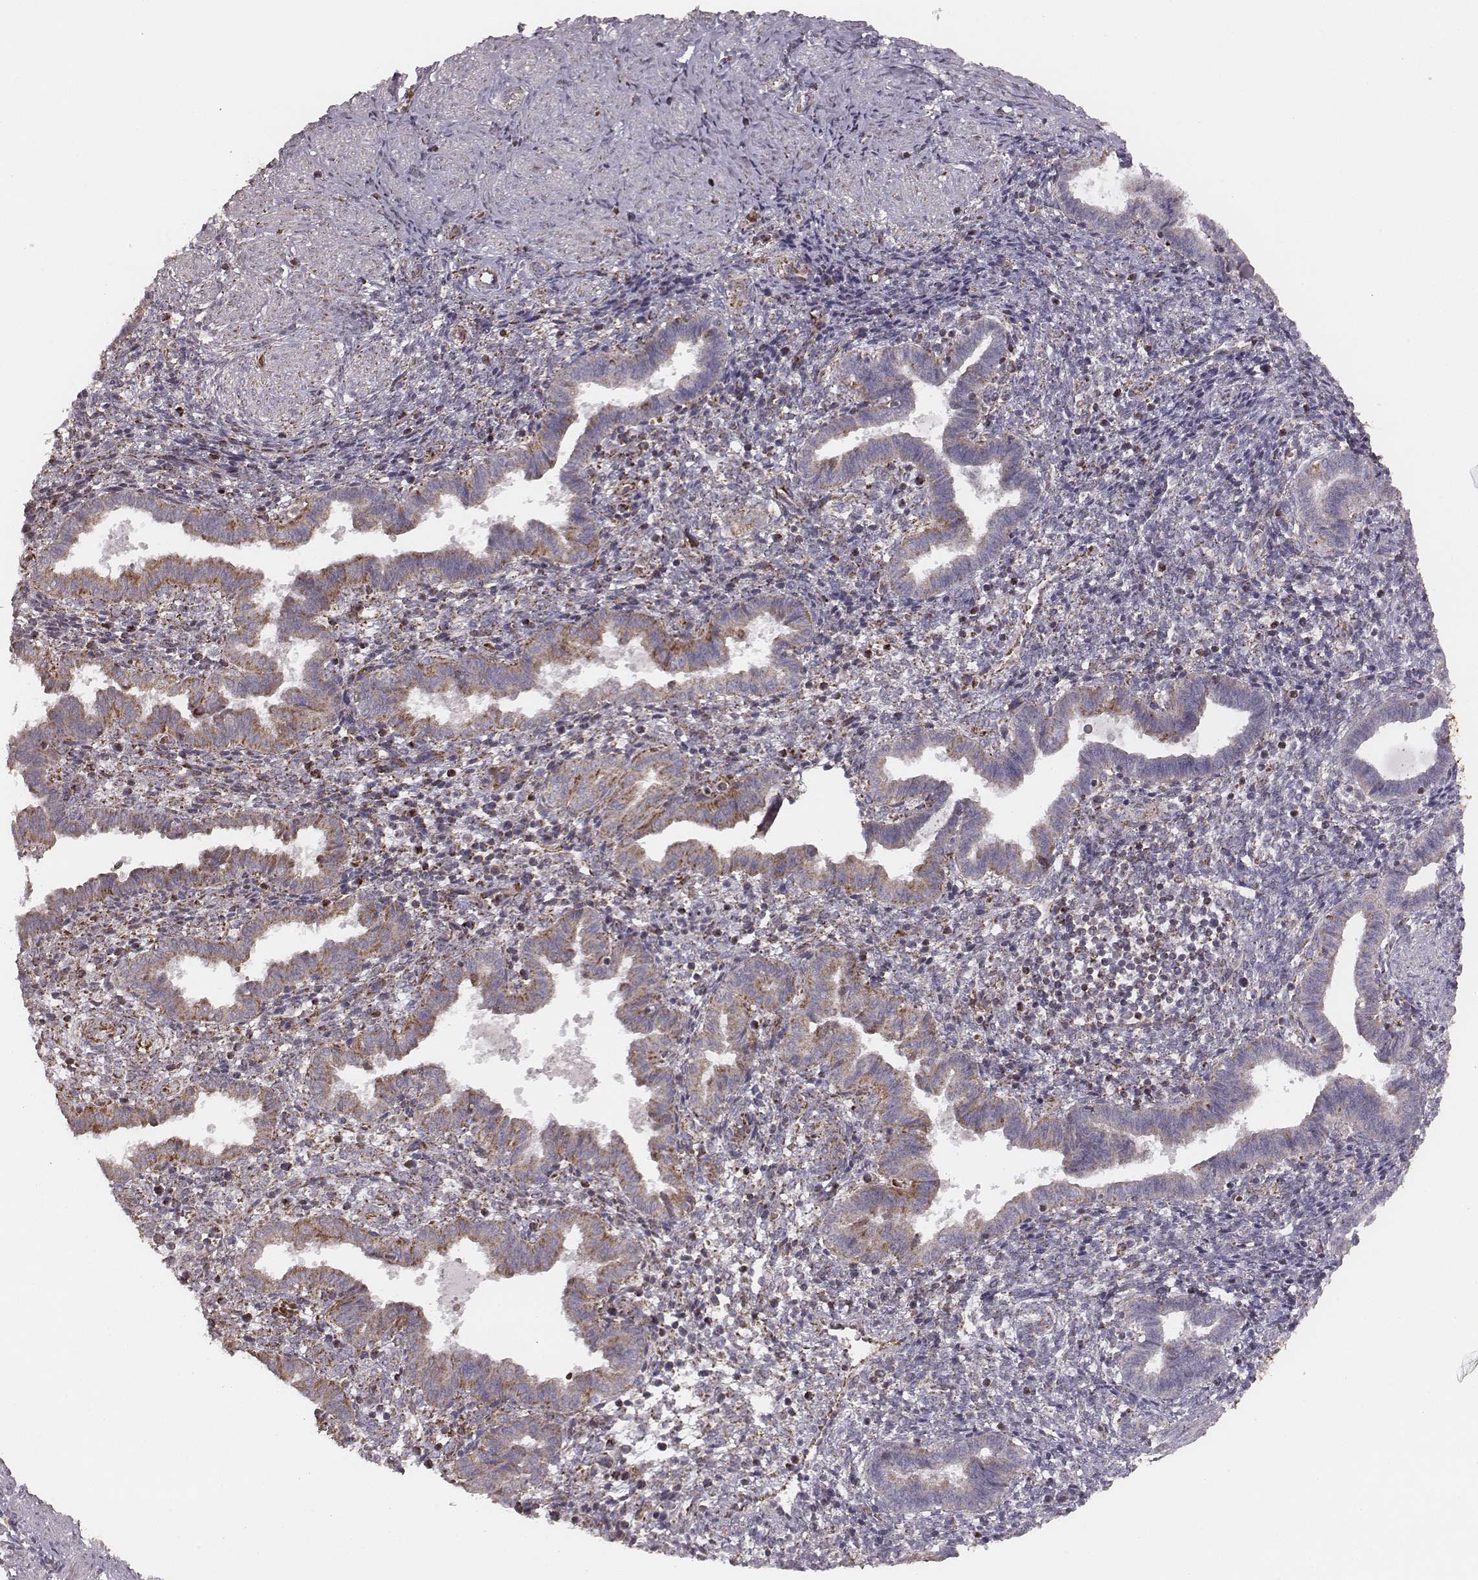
{"staining": {"intensity": "strong", "quantity": ">75%", "location": "cytoplasmic/membranous"}, "tissue": "endometrium", "cell_type": "Cells in endometrial stroma", "image_type": "normal", "snomed": [{"axis": "morphology", "description": "Normal tissue, NOS"}, {"axis": "topography", "description": "Endometrium"}], "caption": "A high-resolution image shows immunohistochemistry staining of benign endometrium, which exhibits strong cytoplasmic/membranous positivity in about >75% of cells in endometrial stroma.", "gene": "TUFM", "patient": {"sex": "female", "age": 37}}